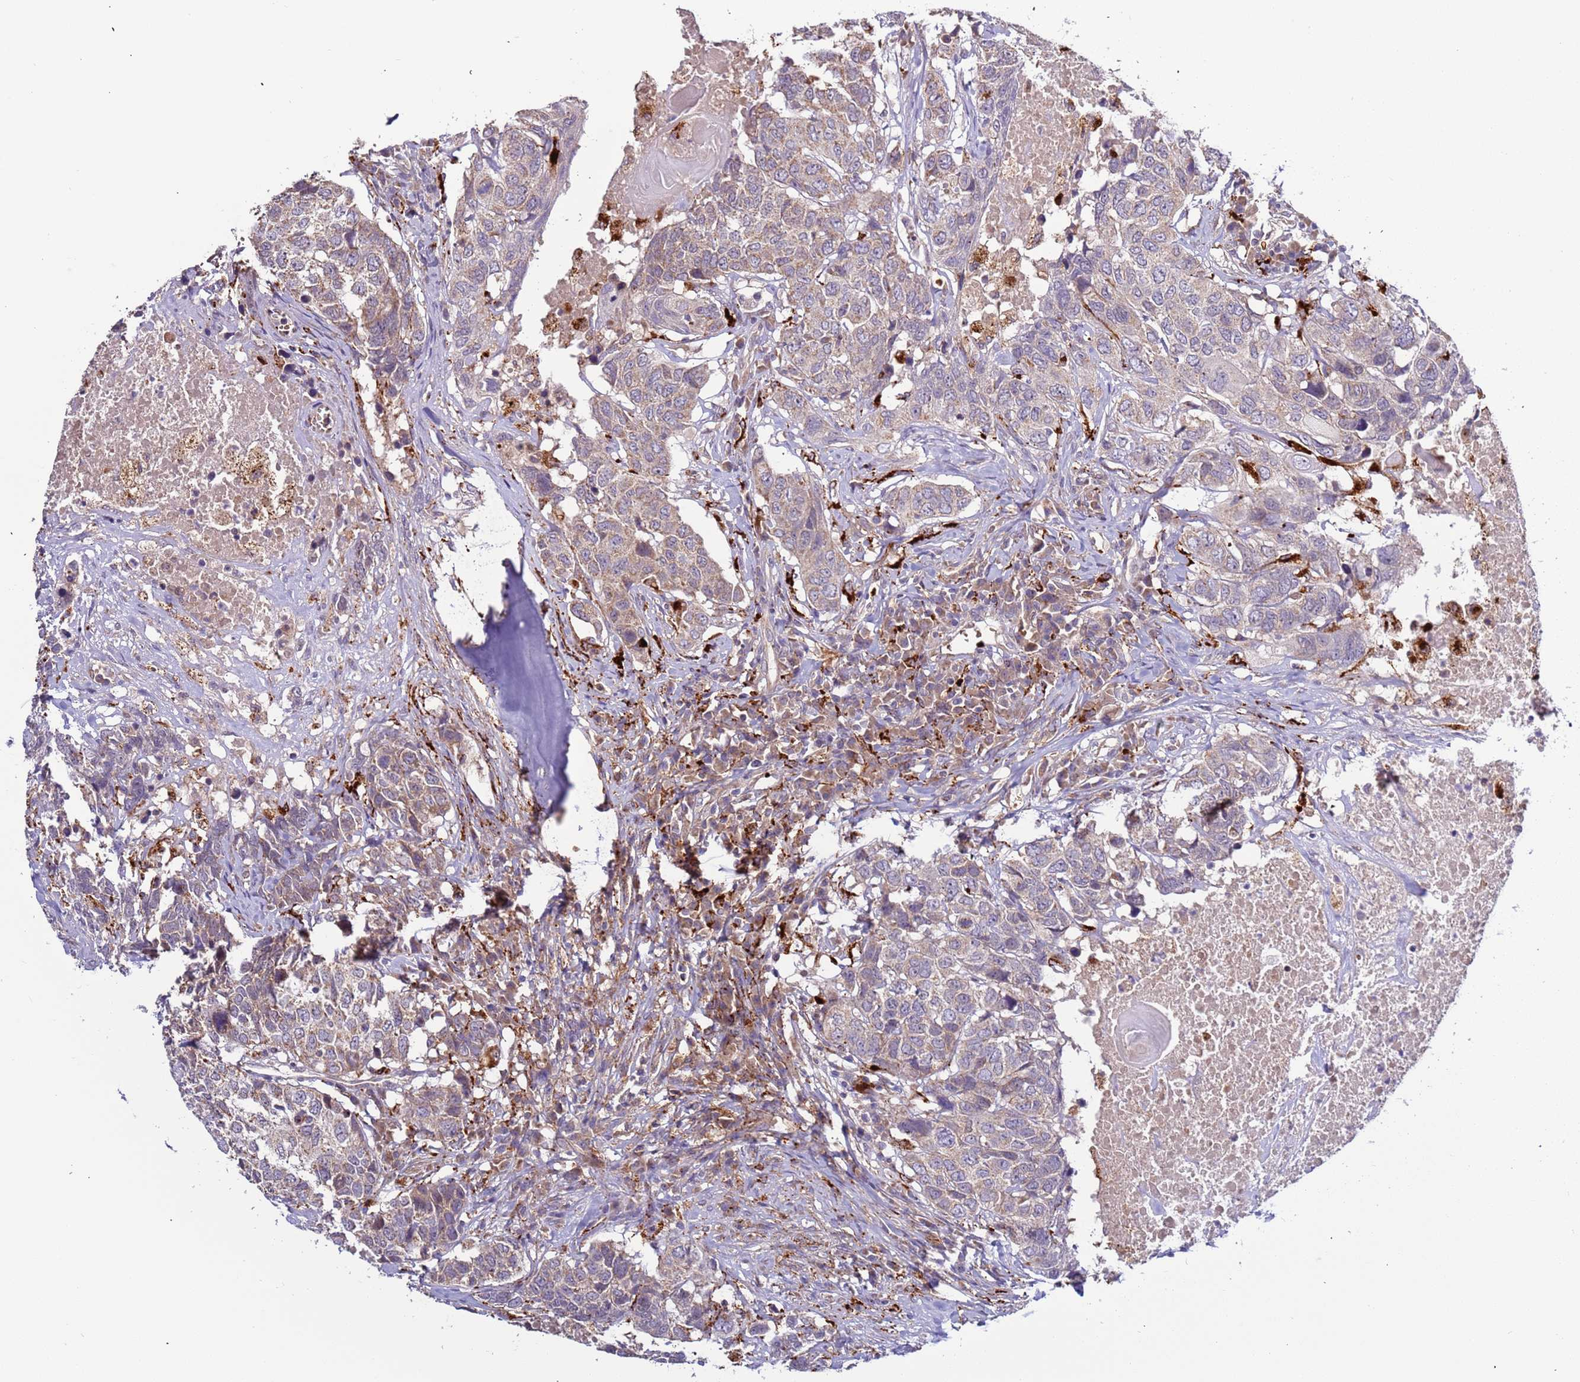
{"staining": {"intensity": "weak", "quantity": "<25%", "location": "cytoplasmic/membranous"}, "tissue": "head and neck cancer", "cell_type": "Tumor cells", "image_type": "cancer", "snomed": [{"axis": "morphology", "description": "Squamous cell carcinoma, NOS"}, {"axis": "topography", "description": "Head-Neck"}], "caption": "This is an immunohistochemistry photomicrograph of human head and neck cancer. There is no staining in tumor cells.", "gene": "VPS36", "patient": {"sex": "male", "age": 66}}